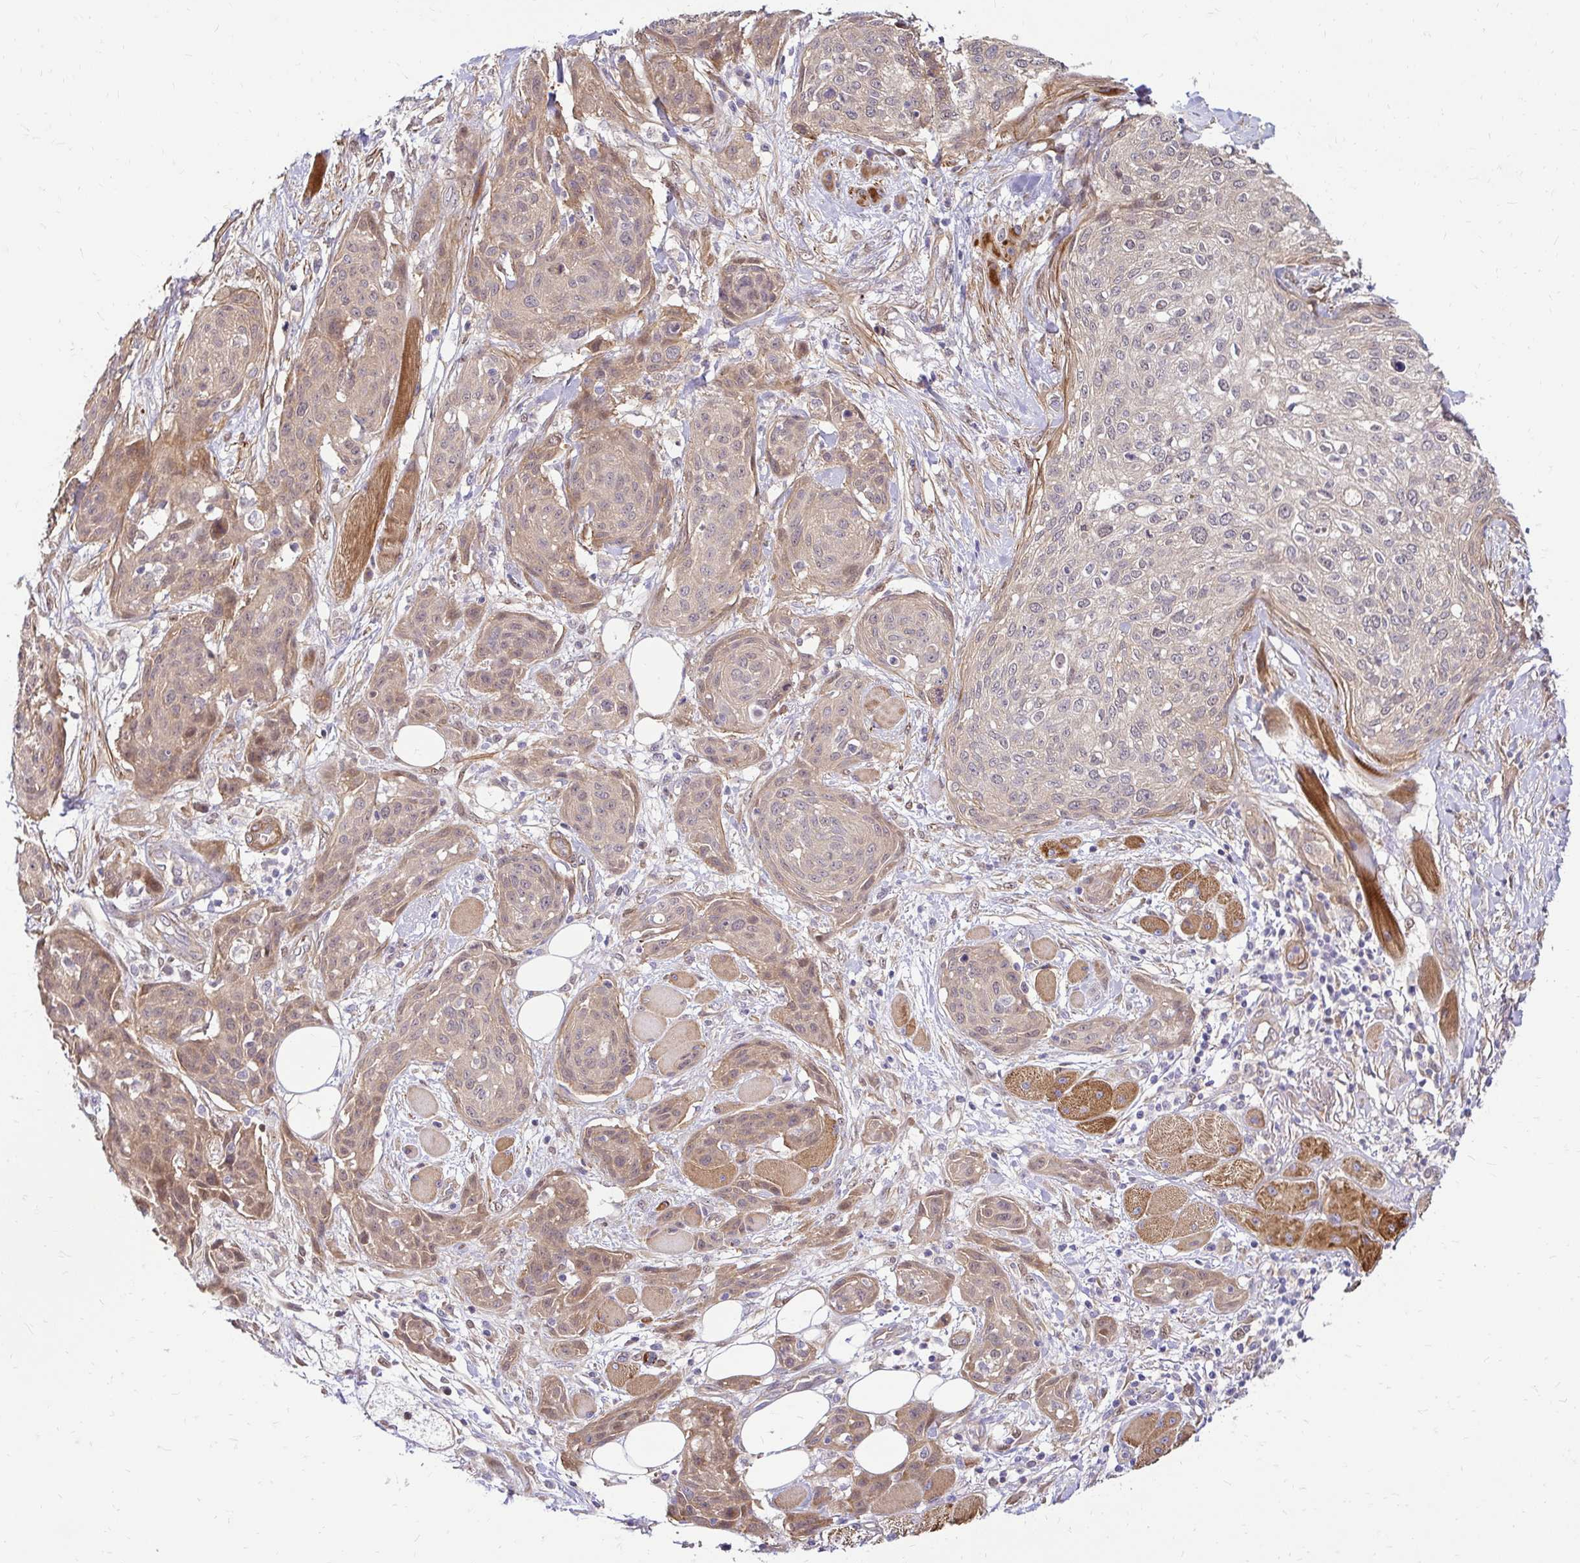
{"staining": {"intensity": "weak", "quantity": ">75%", "location": "cytoplasmic/membranous"}, "tissue": "skin cancer", "cell_type": "Tumor cells", "image_type": "cancer", "snomed": [{"axis": "morphology", "description": "Squamous cell carcinoma, NOS"}, {"axis": "topography", "description": "Skin"}], "caption": "Skin squamous cell carcinoma stained with a brown dye demonstrates weak cytoplasmic/membranous positive staining in approximately >75% of tumor cells.", "gene": "YAP1", "patient": {"sex": "female", "age": 87}}